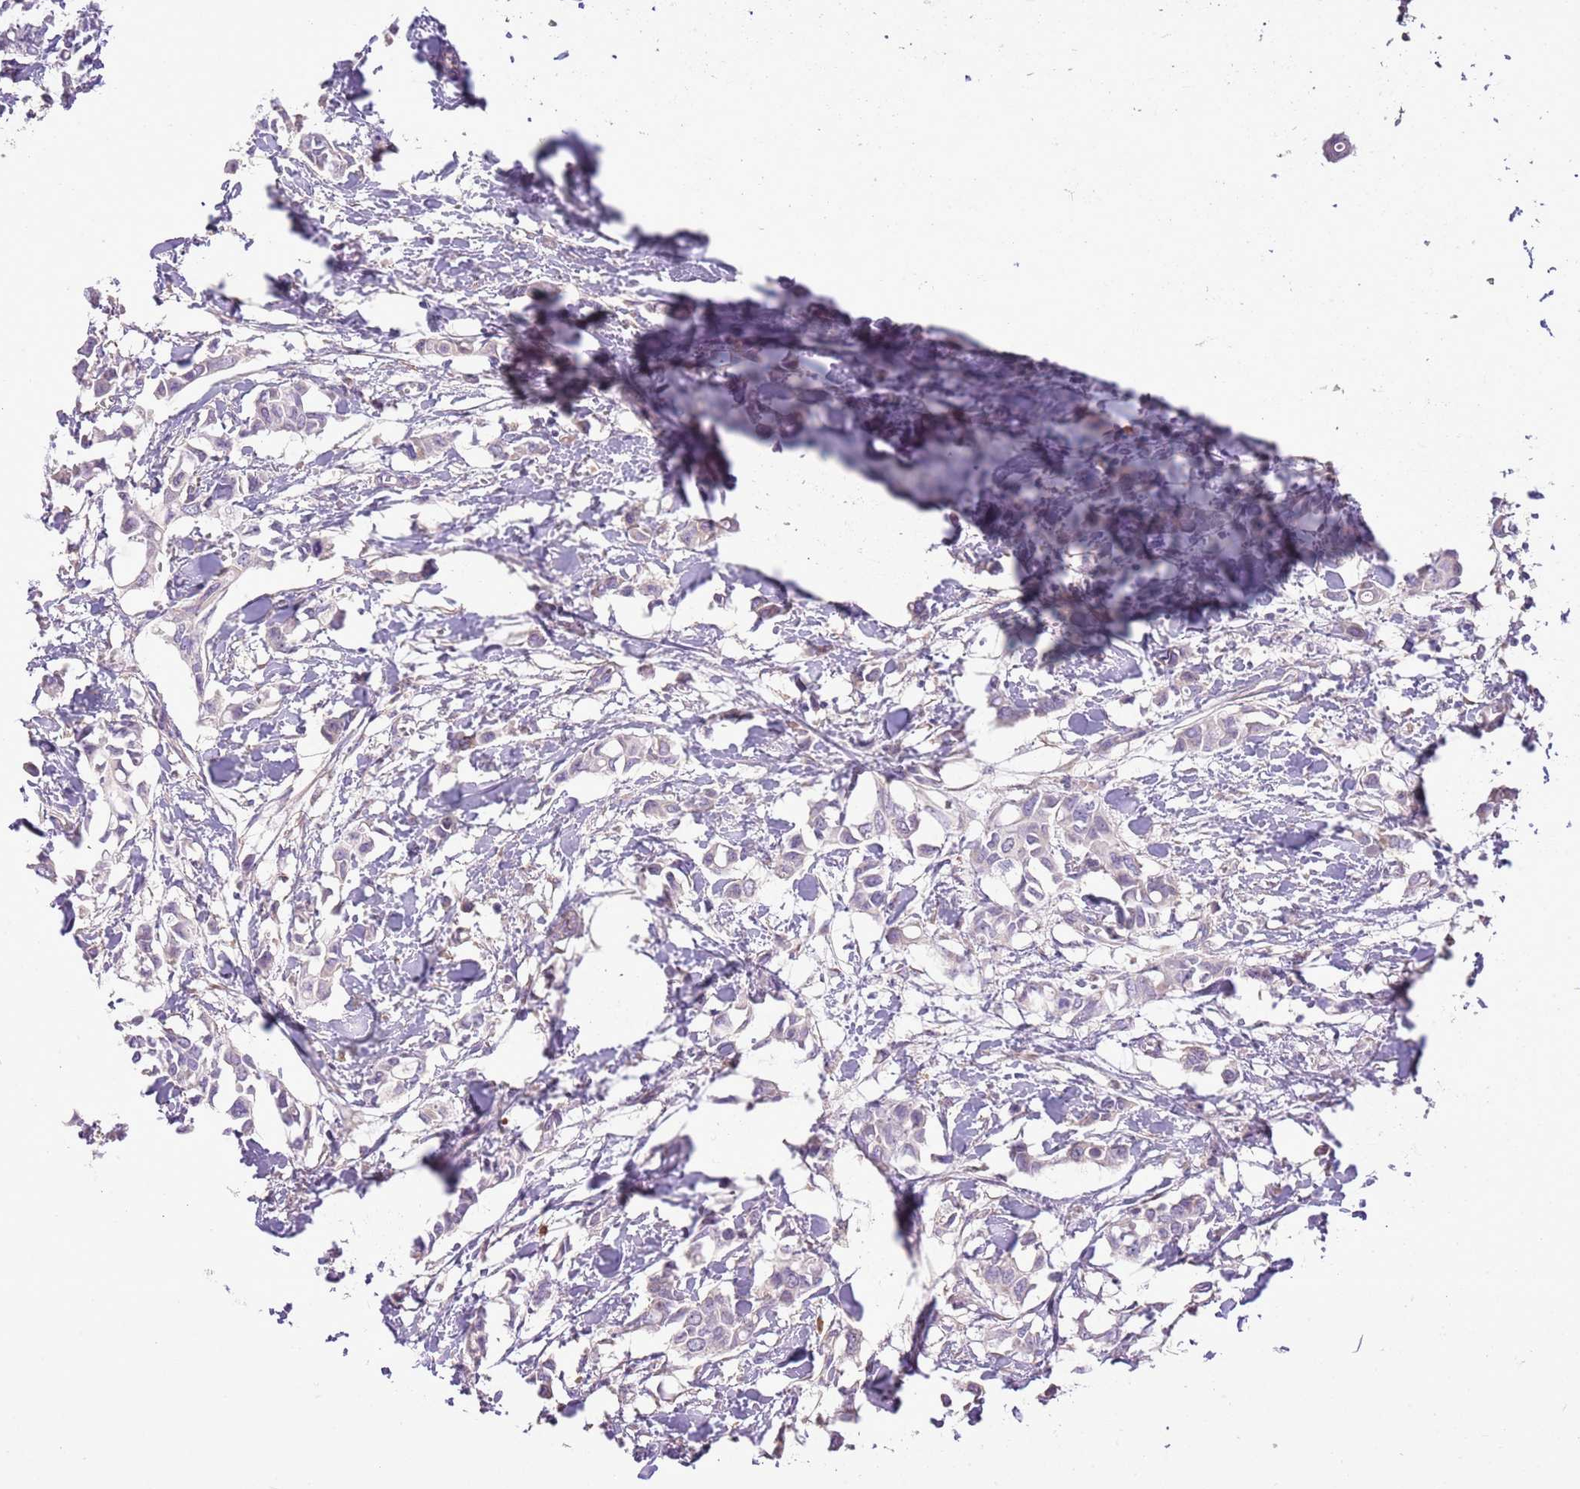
{"staining": {"intensity": "negative", "quantity": "none", "location": "none"}, "tissue": "breast cancer", "cell_type": "Tumor cells", "image_type": "cancer", "snomed": [{"axis": "morphology", "description": "Duct carcinoma"}, {"axis": "topography", "description": "Breast"}], "caption": "Immunohistochemical staining of human intraductal carcinoma (breast) displays no significant staining in tumor cells. (DAB (3,3'-diaminobenzidine) immunohistochemistry (IHC), high magnification).", "gene": "AAR2", "patient": {"sex": "female", "age": 41}}